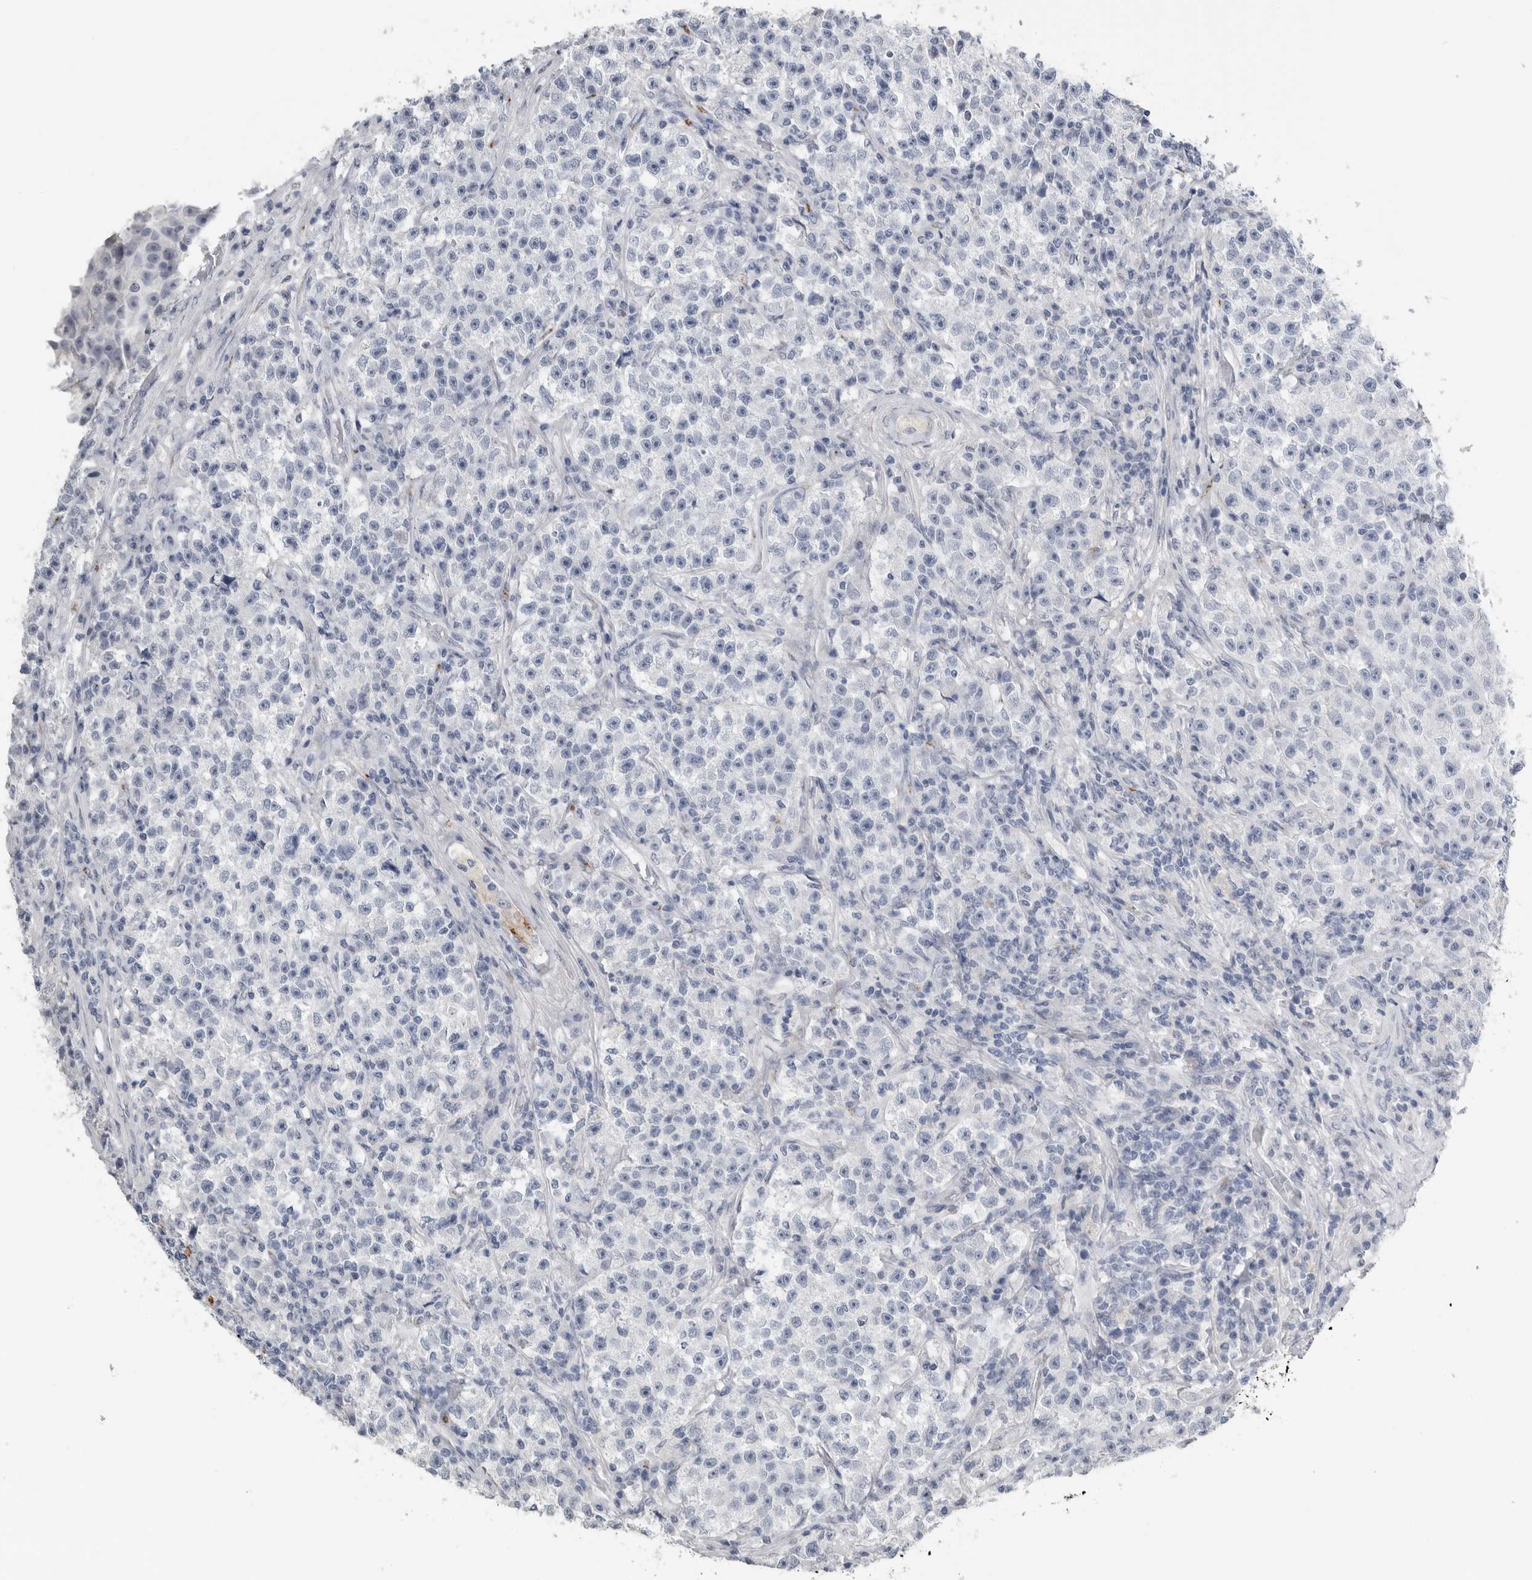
{"staining": {"intensity": "negative", "quantity": "none", "location": "none"}, "tissue": "testis cancer", "cell_type": "Tumor cells", "image_type": "cancer", "snomed": [{"axis": "morphology", "description": "Seminoma, NOS"}, {"axis": "topography", "description": "Testis"}], "caption": "The histopathology image demonstrates no staining of tumor cells in testis cancer (seminoma).", "gene": "TIMP1", "patient": {"sex": "male", "age": 22}}